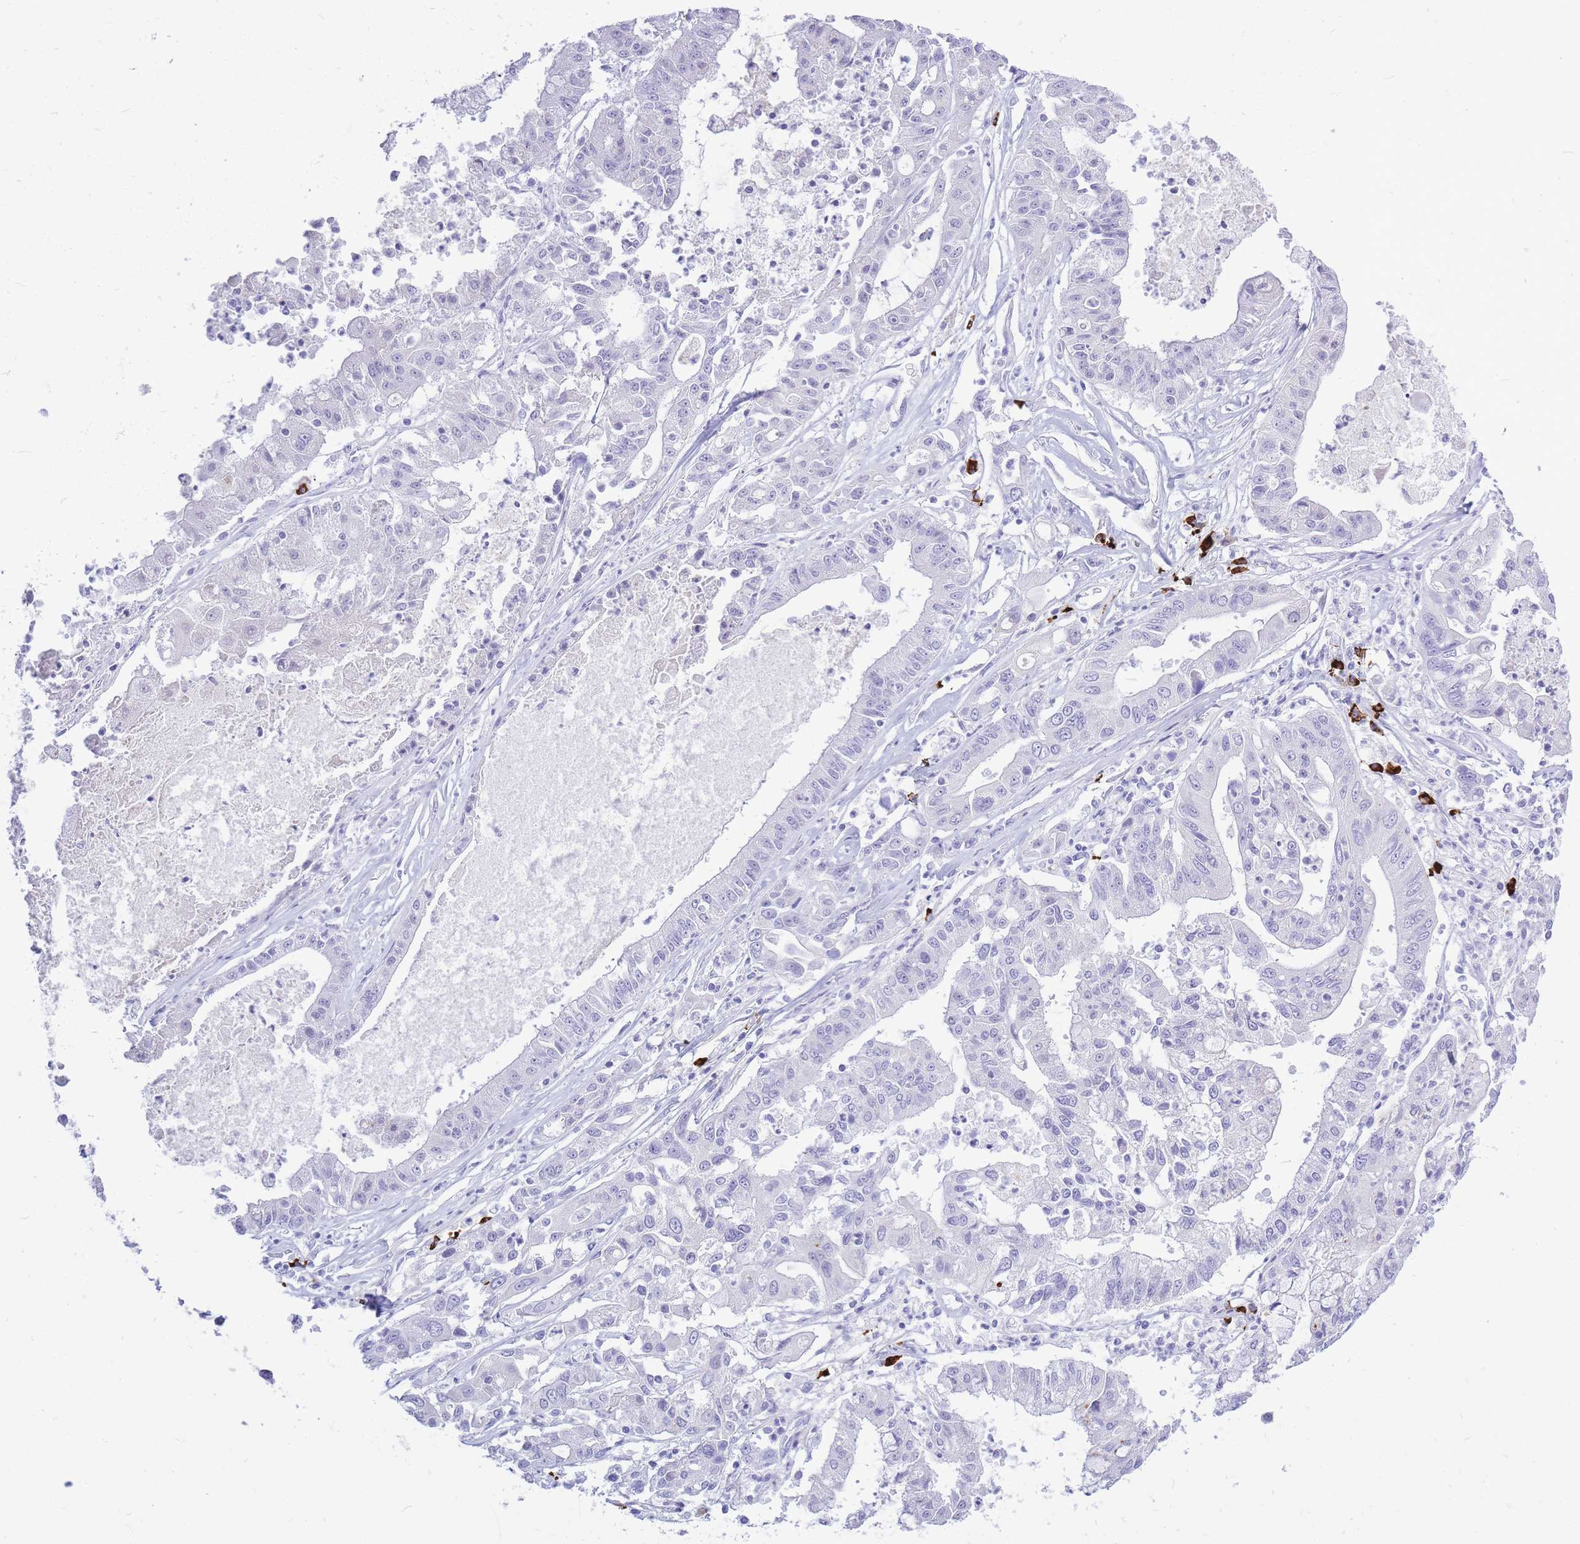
{"staining": {"intensity": "negative", "quantity": "none", "location": "none"}, "tissue": "ovarian cancer", "cell_type": "Tumor cells", "image_type": "cancer", "snomed": [{"axis": "morphology", "description": "Cystadenocarcinoma, mucinous, NOS"}, {"axis": "topography", "description": "Ovary"}], "caption": "Immunohistochemistry micrograph of ovarian cancer stained for a protein (brown), which reveals no positivity in tumor cells. Nuclei are stained in blue.", "gene": "ZFP62", "patient": {"sex": "female", "age": 70}}